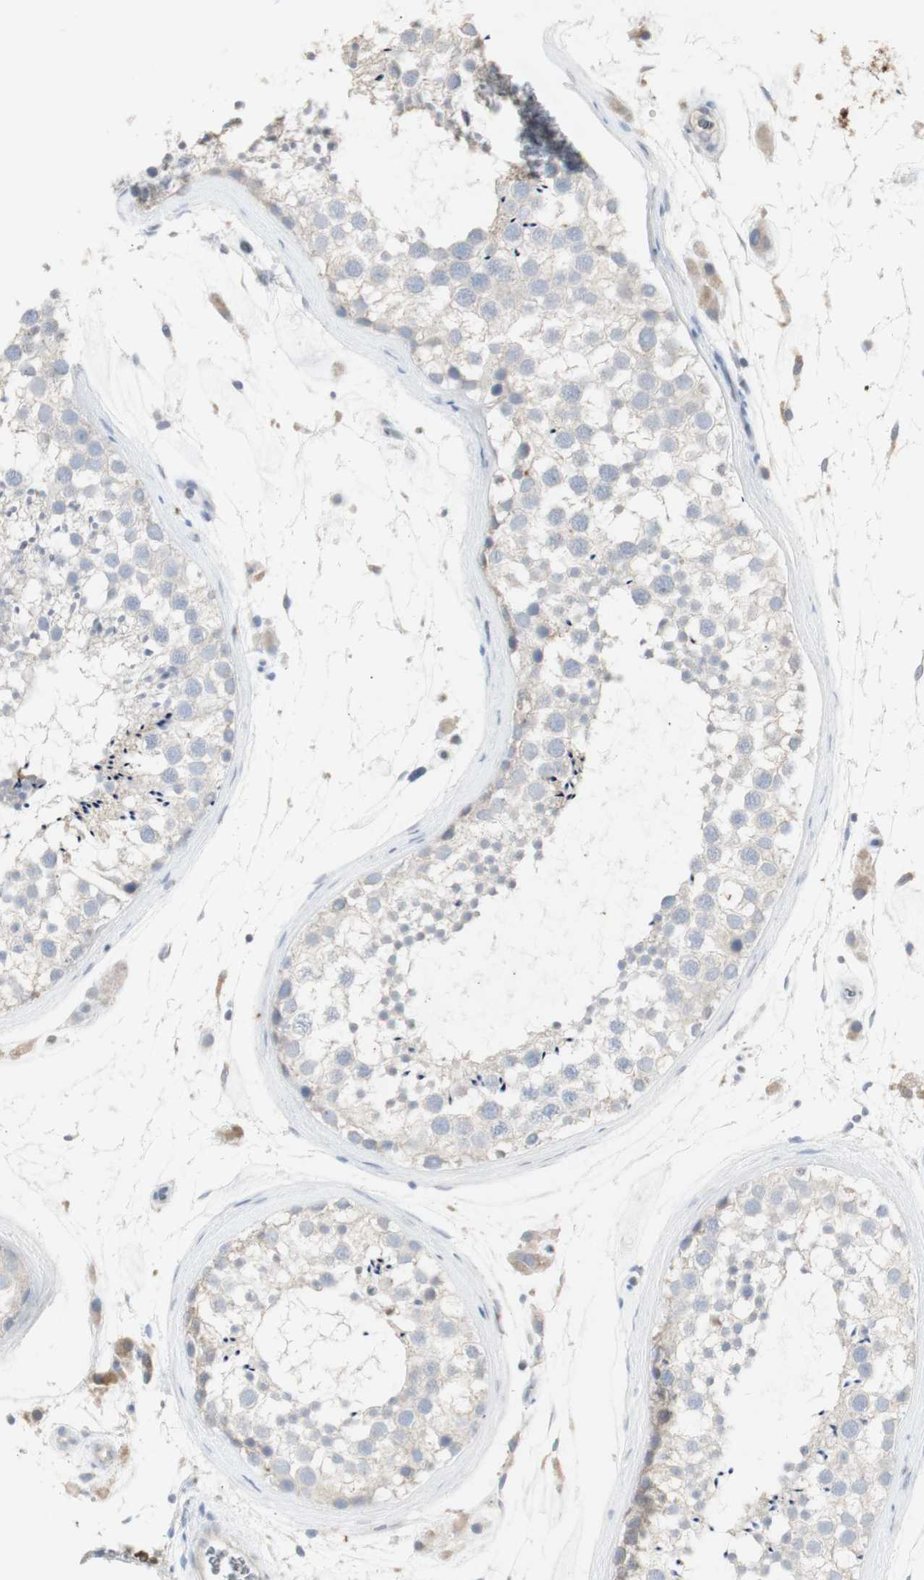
{"staining": {"intensity": "weak", "quantity": ">75%", "location": "cytoplasmic/membranous"}, "tissue": "testis", "cell_type": "Cells in seminiferous ducts", "image_type": "normal", "snomed": [{"axis": "morphology", "description": "Normal tissue, NOS"}, {"axis": "topography", "description": "Testis"}], "caption": "Immunohistochemical staining of normal human testis exhibits weak cytoplasmic/membranous protein expression in approximately >75% of cells in seminiferous ducts. The protein is stained brown, and the nuclei are stained in blue (DAB (3,3'-diaminobenzidine) IHC with brightfield microscopy, high magnification).", "gene": "INS", "patient": {"sex": "male", "age": 46}}